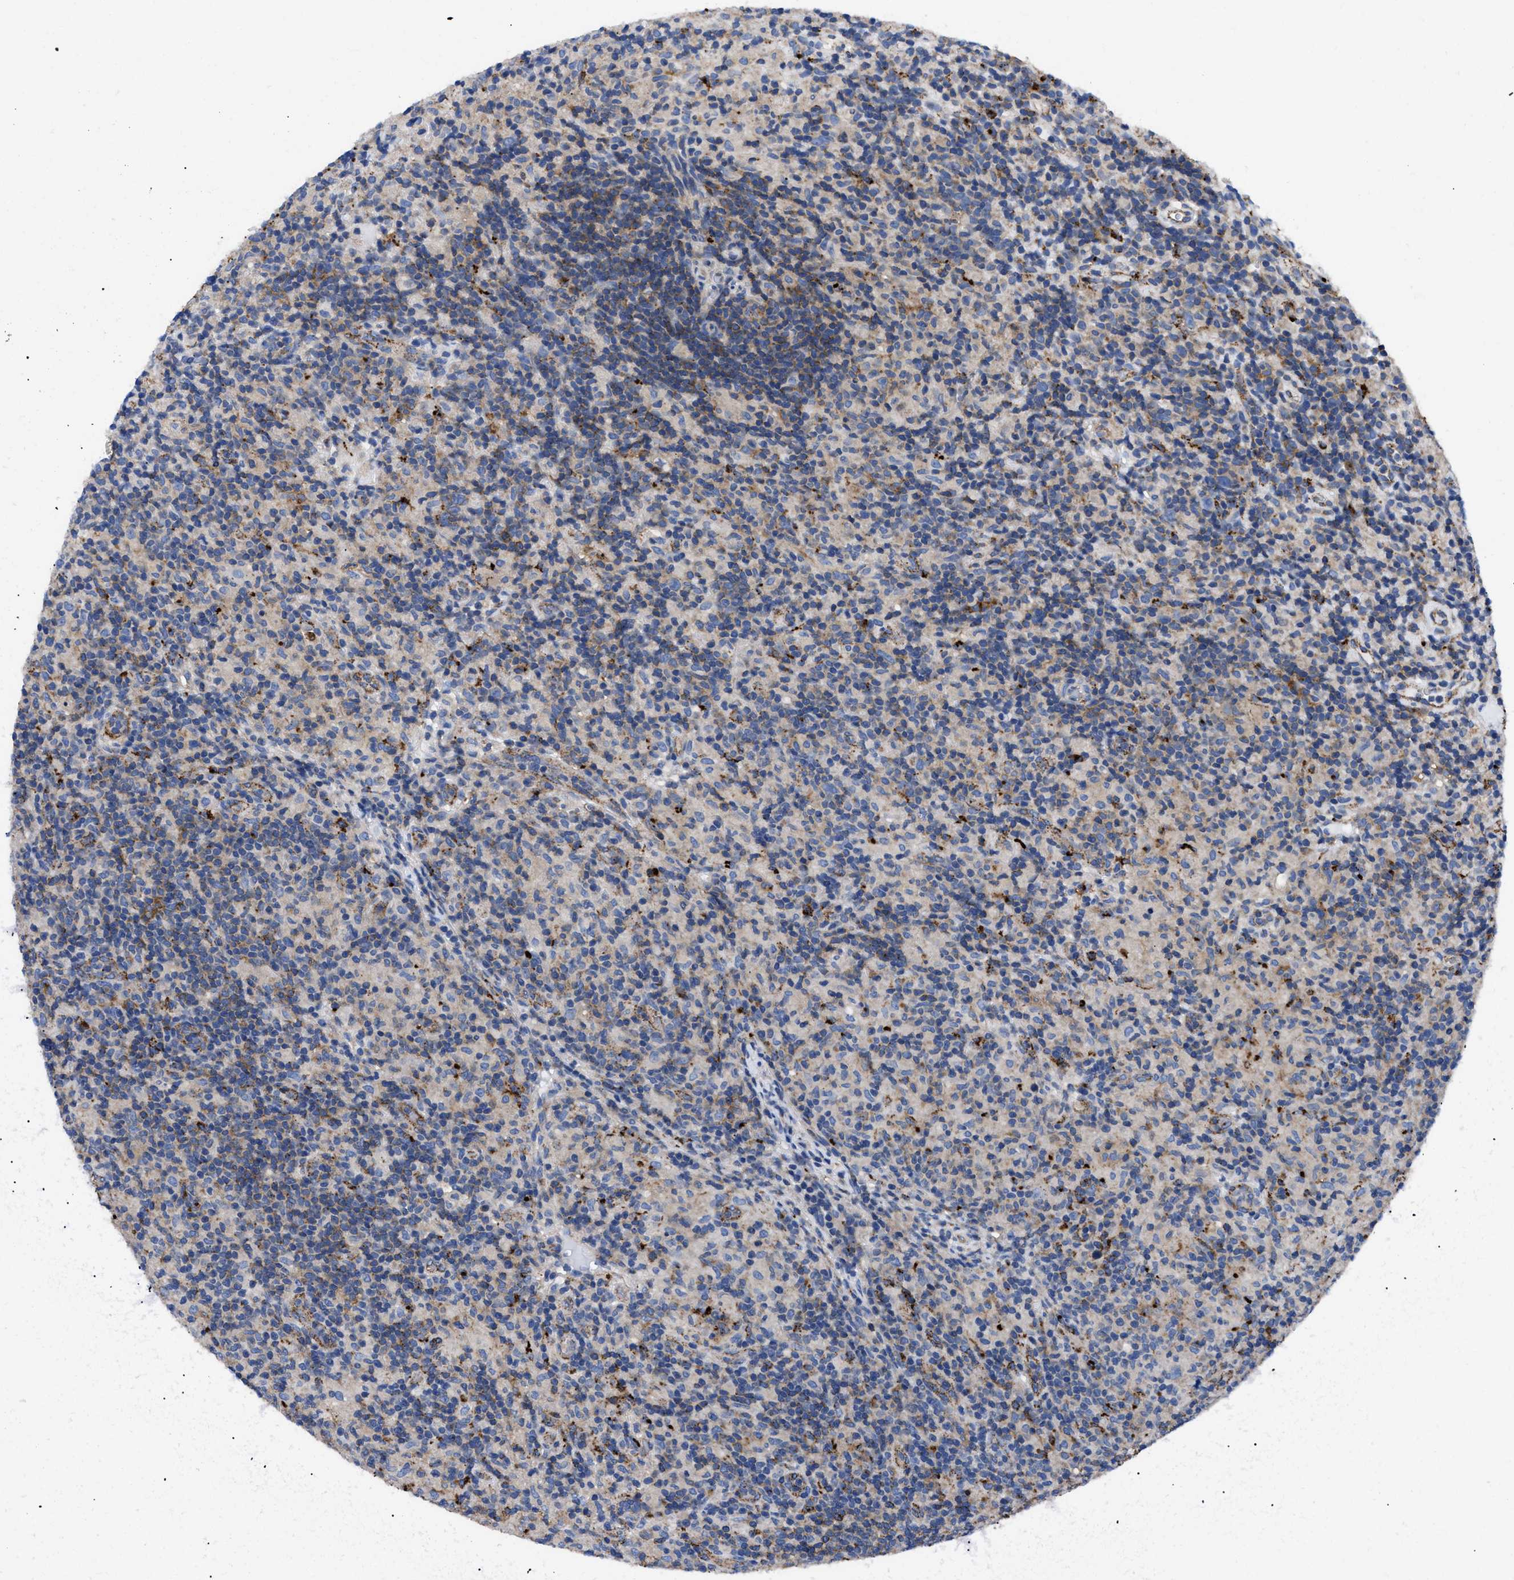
{"staining": {"intensity": "weak", "quantity": "25%-75%", "location": "cytoplasmic/membranous"}, "tissue": "lymphoma", "cell_type": "Tumor cells", "image_type": "cancer", "snomed": [{"axis": "morphology", "description": "Hodgkin's disease, NOS"}, {"axis": "topography", "description": "Lymph node"}], "caption": "Tumor cells display weak cytoplasmic/membranous expression in approximately 25%-75% of cells in lymphoma.", "gene": "HLA-DPA1", "patient": {"sex": "male", "age": 70}}